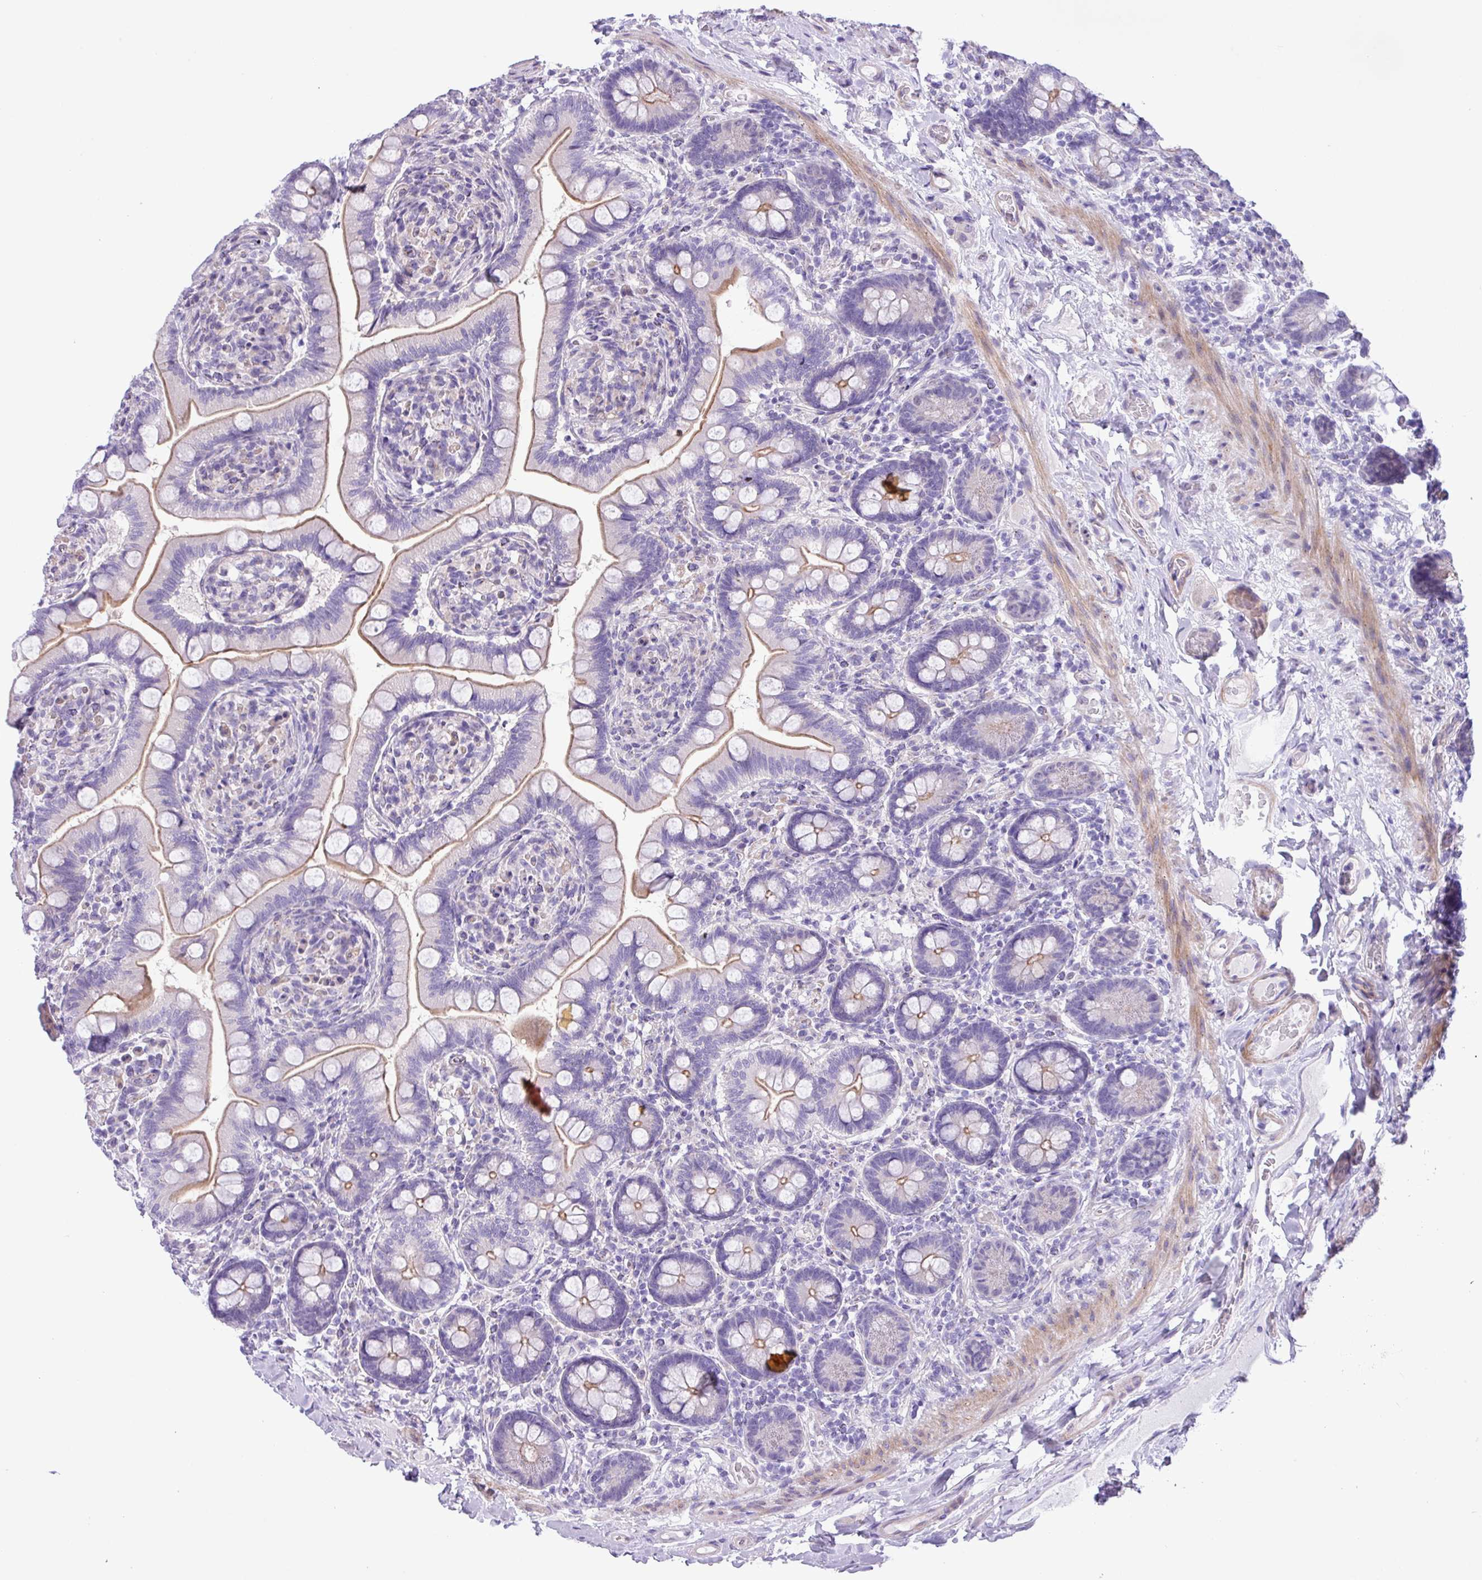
{"staining": {"intensity": "moderate", "quantity": "25%-75%", "location": "cytoplasmic/membranous"}, "tissue": "small intestine", "cell_type": "Glandular cells", "image_type": "normal", "snomed": [{"axis": "morphology", "description": "Normal tissue, NOS"}, {"axis": "topography", "description": "Small intestine"}], "caption": "Protein staining of normal small intestine reveals moderate cytoplasmic/membranous staining in about 25%-75% of glandular cells.", "gene": "SPINK8", "patient": {"sex": "female", "age": 64}}